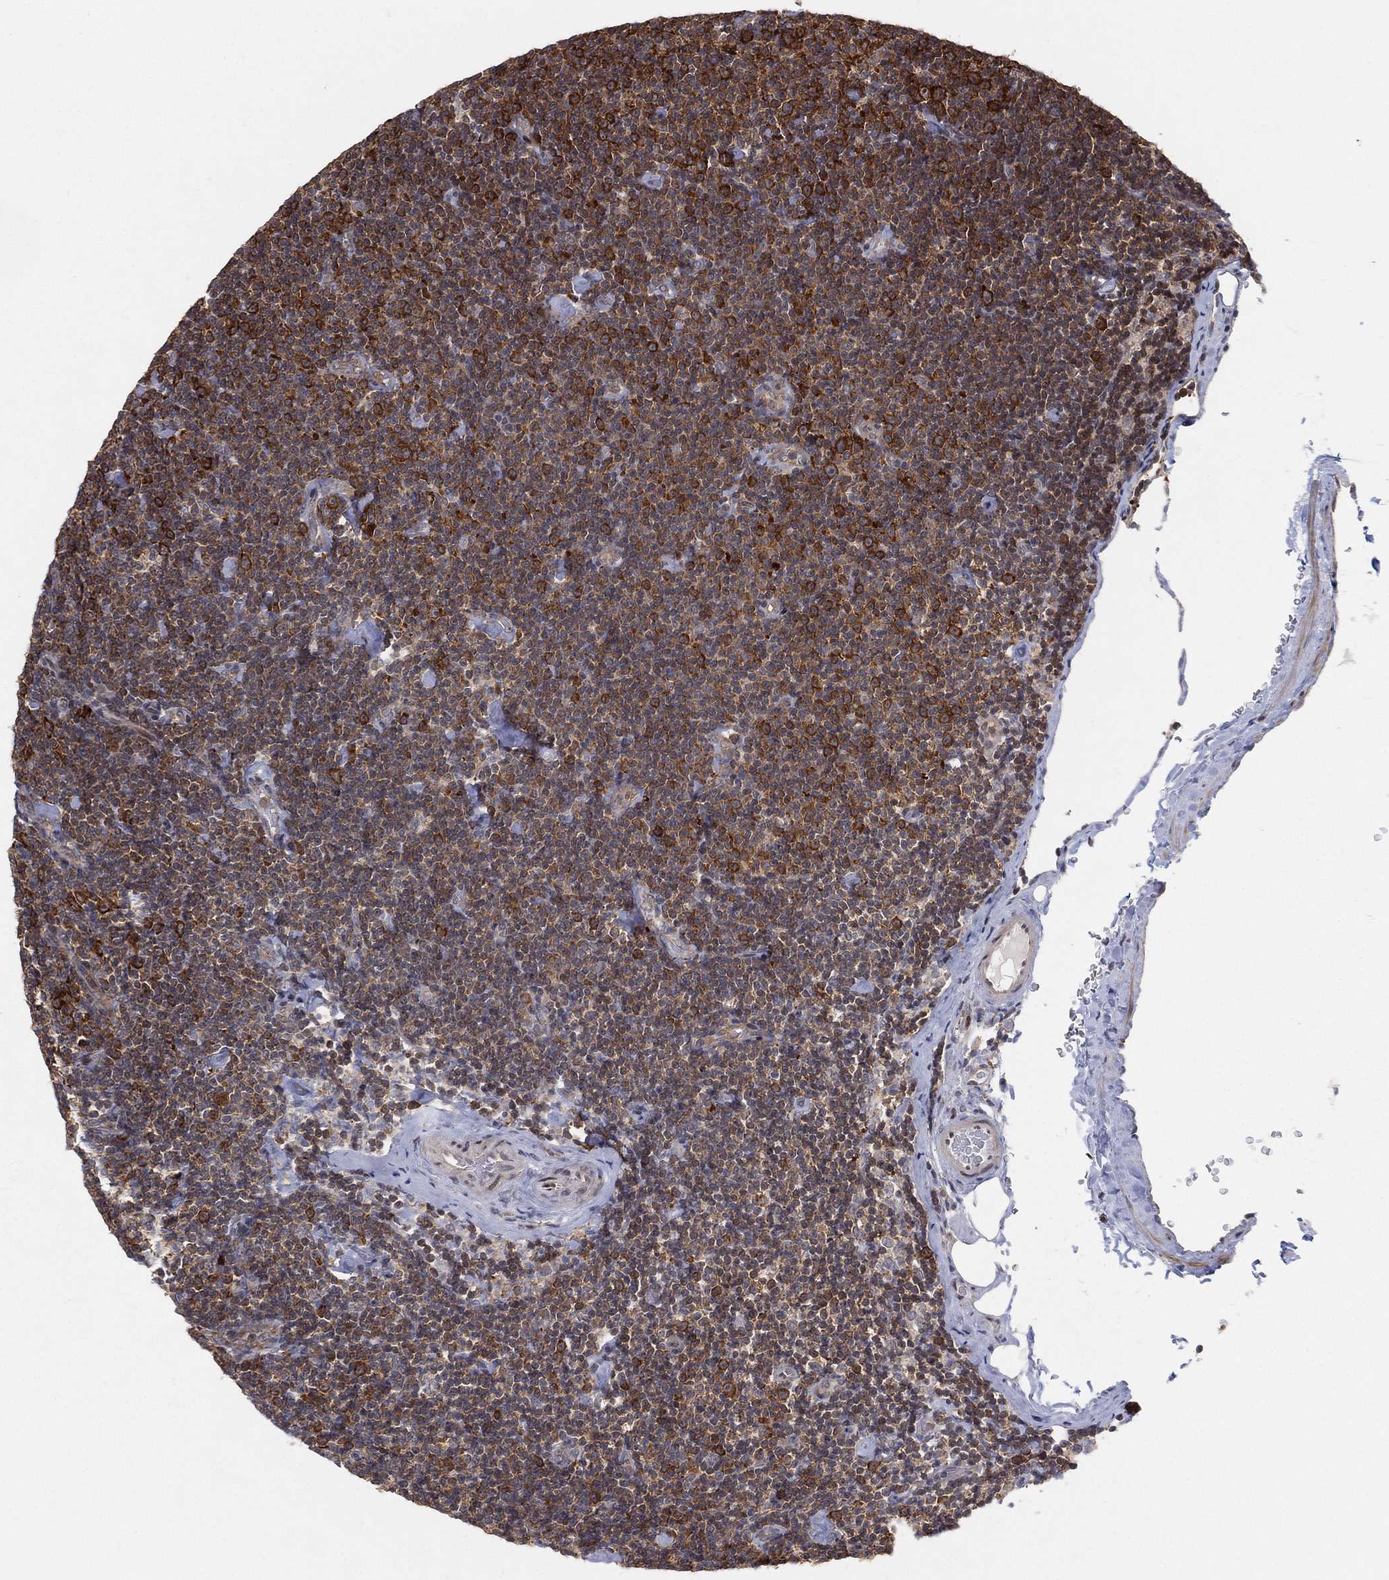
{"staining": {"intensity": "moderate", "quantity": ">75%", "location": "cytoplasmic/membranous"}, "tissue": "lymphoma", "cell_type": "Tumor cells", "image_type": "cancer", "snomed": [{"axis": "morphology", "description": "Malignant lymphoma, non-Hodgkin's type, Low grade"}, {"axis": "topography", "description": "Lymph node"}], "caption": "The photomicrograph reveals immunohistochemical staining of lymphoma. There is moderate cytoplasmic/membranous expression is appreciated in approximately >75% of tumor cells.", "gene": "TMTC4", "patient": {"sex": "male", "age": 81}}